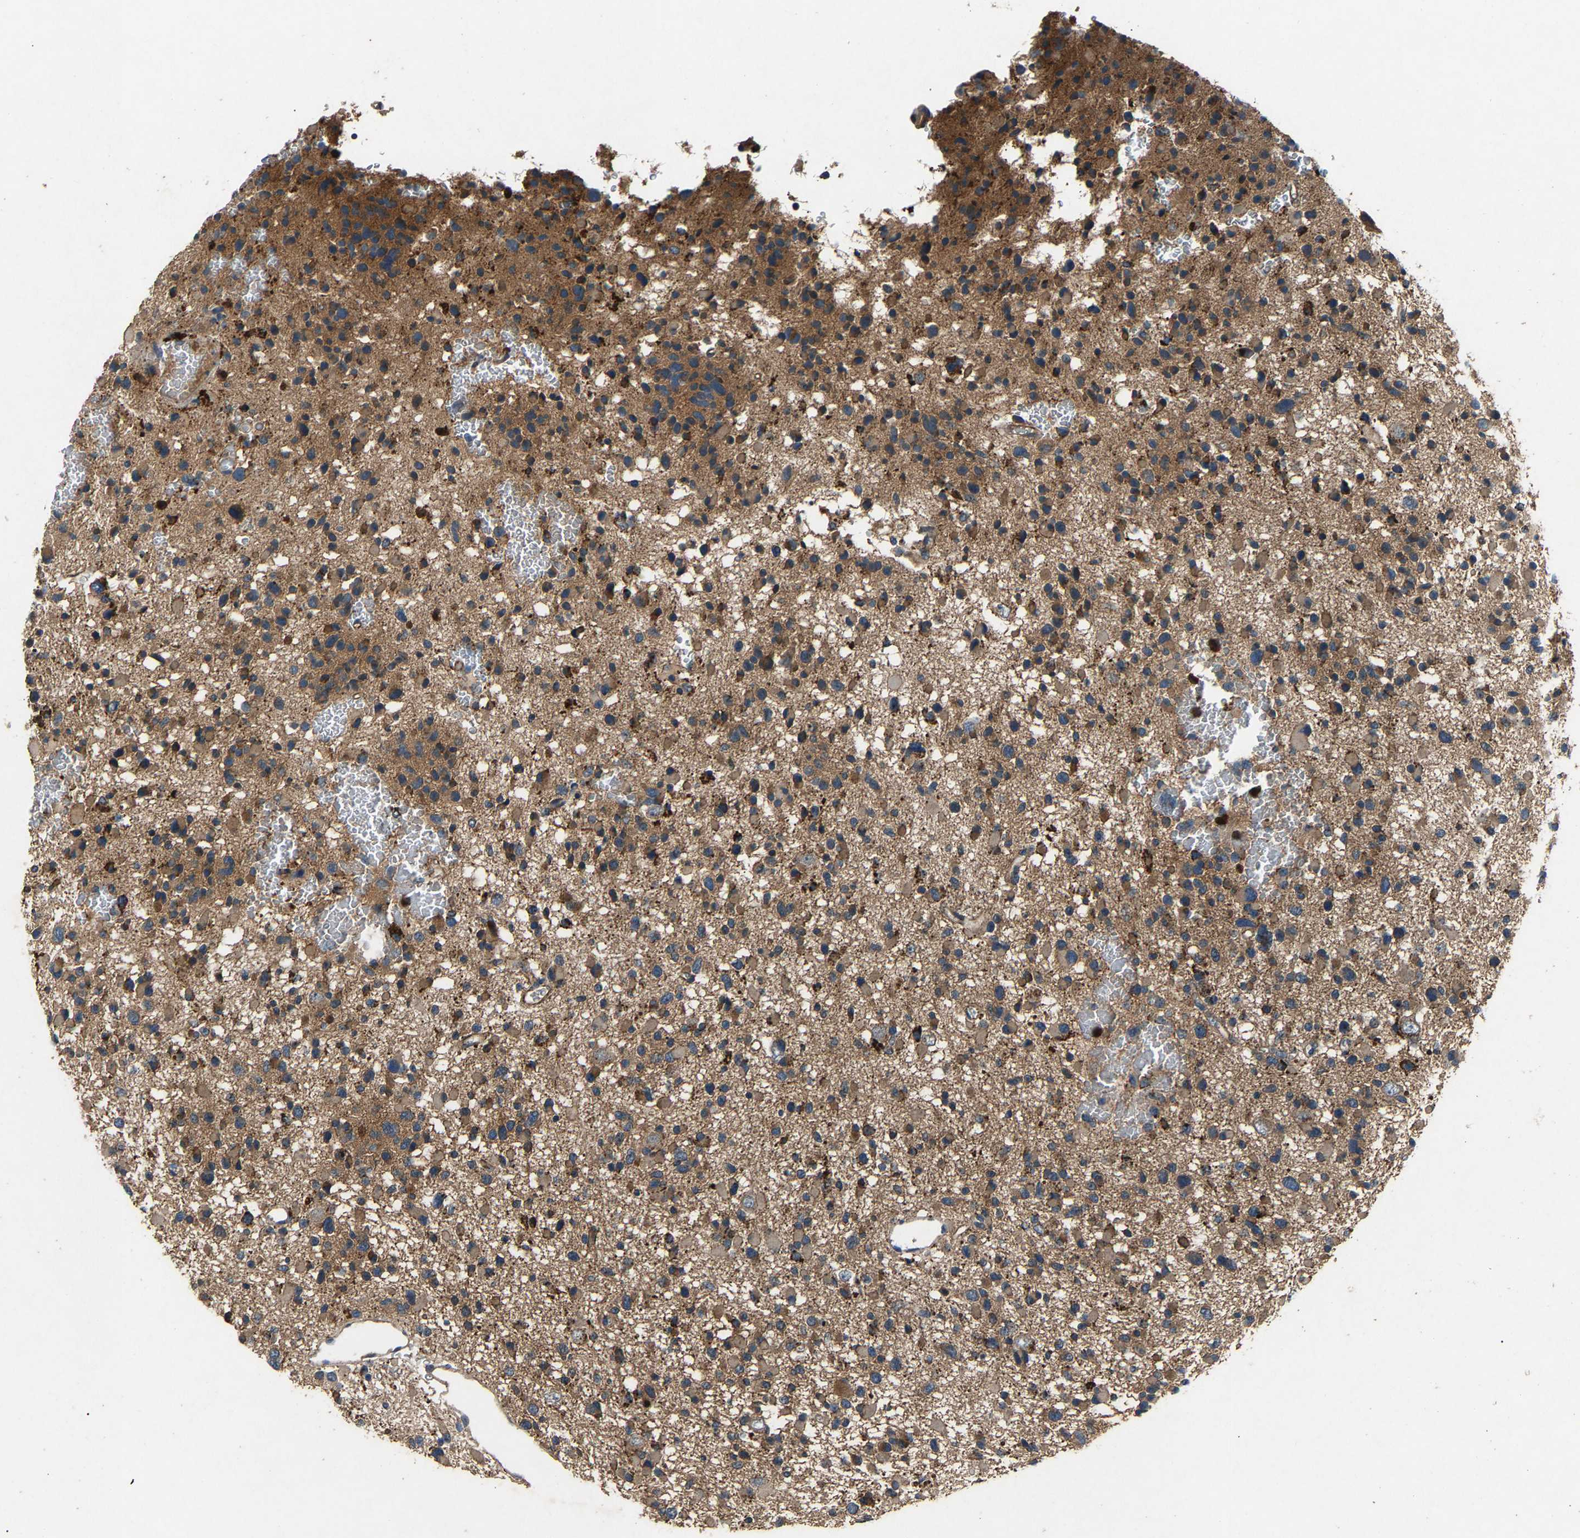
{"staining": {"intensity": "moderate", "quantity": ">75%", "location": "cytoplasmic/membranous"}, "tissue": "glioma", "cell_type": "Tumor cells", "image_type": "cancer", "snomed": [{"axis": "morphology", "description": "Glioma, malignant, Low grade"}, {"axis": "topography", "description": "Brain"}], "caption": "Glioma tissue reveals moderate cytoplasmic/membranous expression in approximately >75% of tumor cells", "gene": "PPID", "patient": {"sex": "female", "age": 22}}